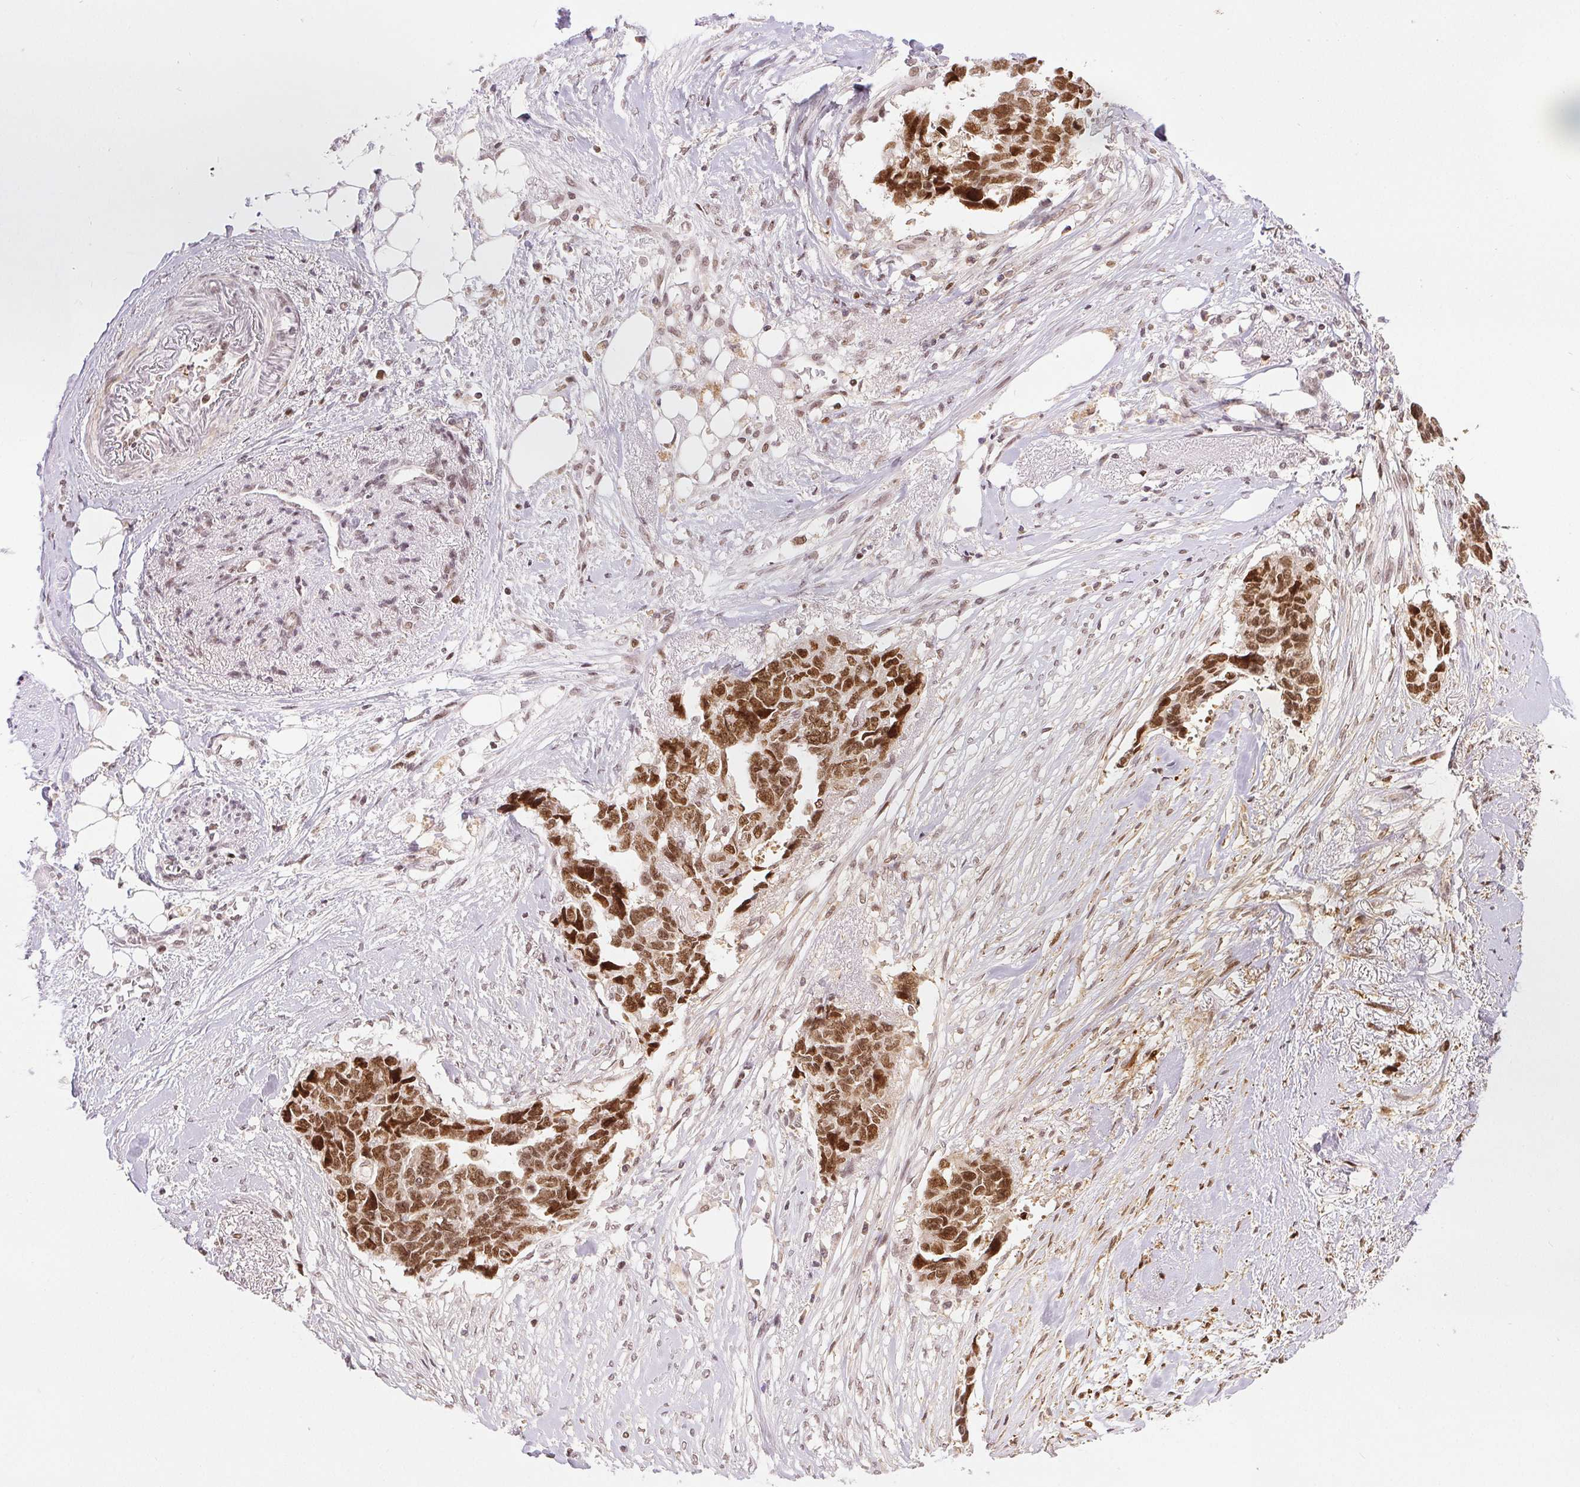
{"staining": {"intensity": "moderate", "quantity": ">75%", "location": "nuclear"}, "tissue": "ovarian cancer", "cell_type": "Tumor cells", "image_type": "cancer", "snomed": [{"axis": "morphology", "description": "Cystadenocarcinoma, serous, NOS"}, {"axis": "topography", "description": "Ovary"}], "caption": "IHC histopathology image of neoplastic tissue: serous cystadenocarcinoma (ovarian) stained using immunohistochemistry shows medium levels of moderate protein expression localized specifically in the nuclear of tumor cells, appearing as a nuclear brown color.", "gene": "DEK", "patient": {"sex": "female", "age": 69}}